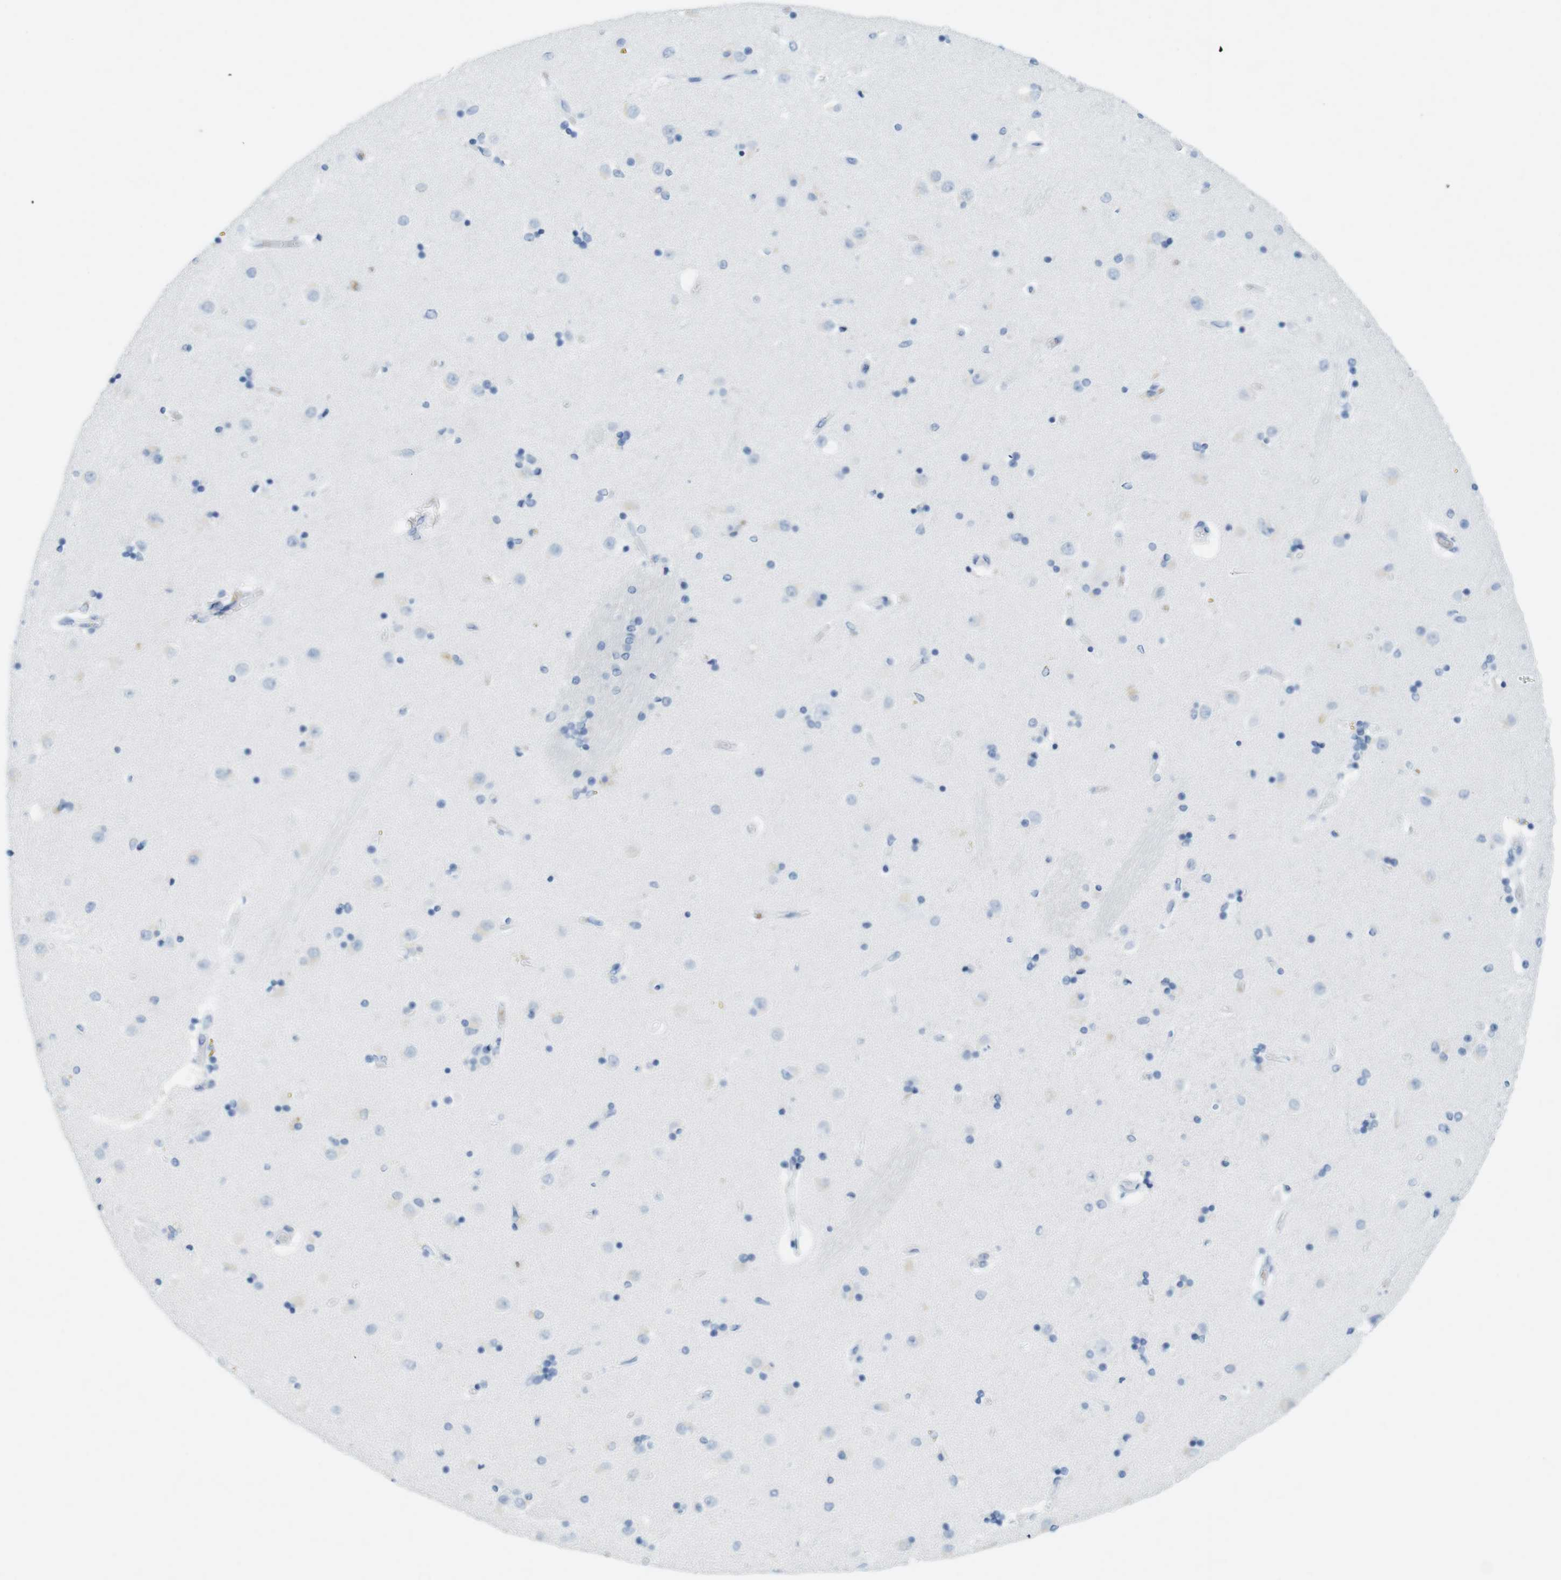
{"staining": {"intensity": "negative", "quantity": "none", "location": "none"}, "tissue": "caudate", "cell_type": "Glial cells", "image_type": "normal", "snomed": [{"axis": "morphology", "description": "Normal tissue, NOS"}, {"axis": "topography", "description": "Lateral ventricle wall"}], "caption": "Glial cells are negative for protein expression in unremarkable human caudate. Brightfield microscopy of immunohistochemistry (IHC) stained with DAB (brown) and hematoxylin (blue), captured at high magnification.", "gene": "TNNT2", "patient": {"sex": "female", "age": 54}}